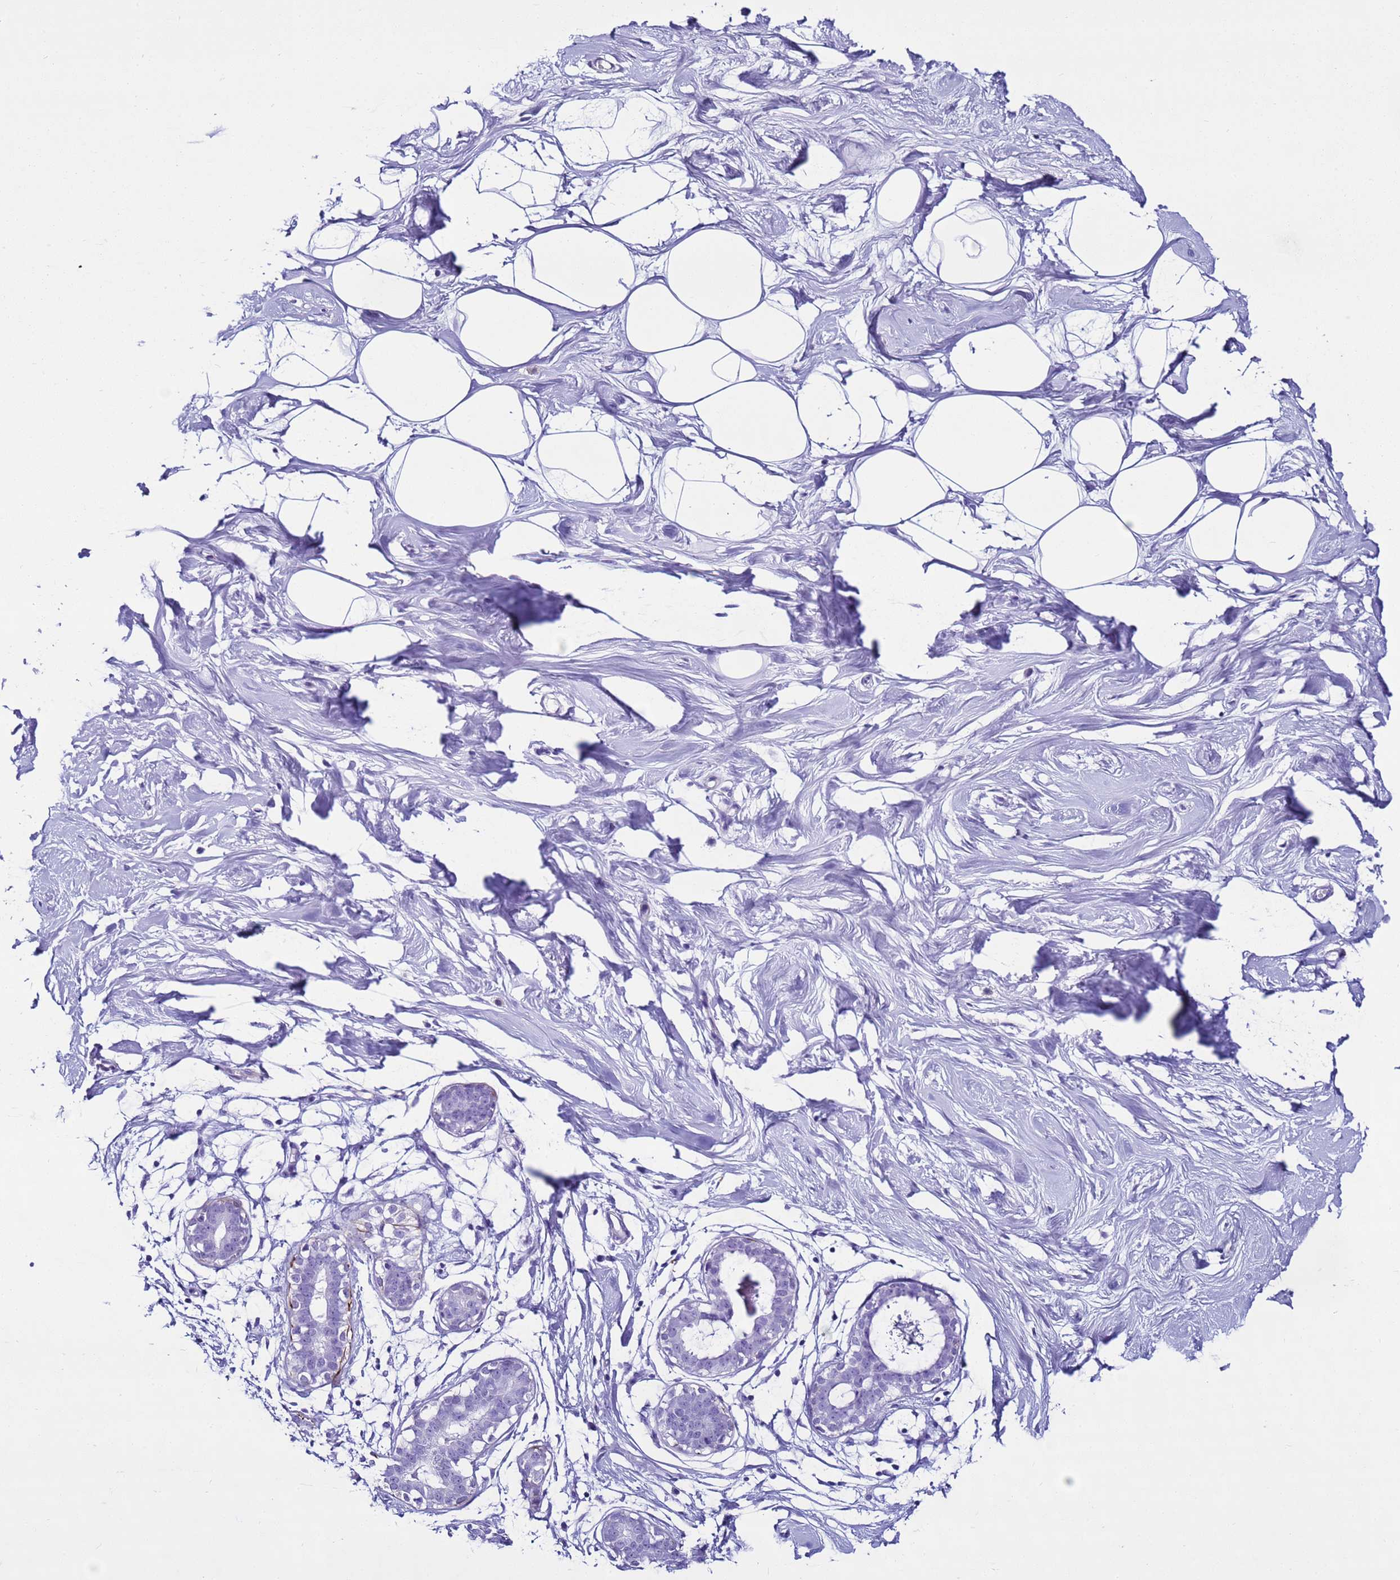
{"staining": {"intensity": "negative", "quantity": "none", "location": "none"}, "tissue": "breast", "cell_type": "Adipocytes", "image_type": "normal", "snomed": [{"axis": "morphology", "description": "Normal tissue, NOS"}, {"axis": "morphology", "description": "Adenoma, NOS"}, {"axis": "topography", "description": "Breast"}], "caption": "Immunohistochemistry of normal breast exhibits no positivity in adipocytes.", "gene": "LCMT1", "patient": {"sex": "female", "age": 23}}